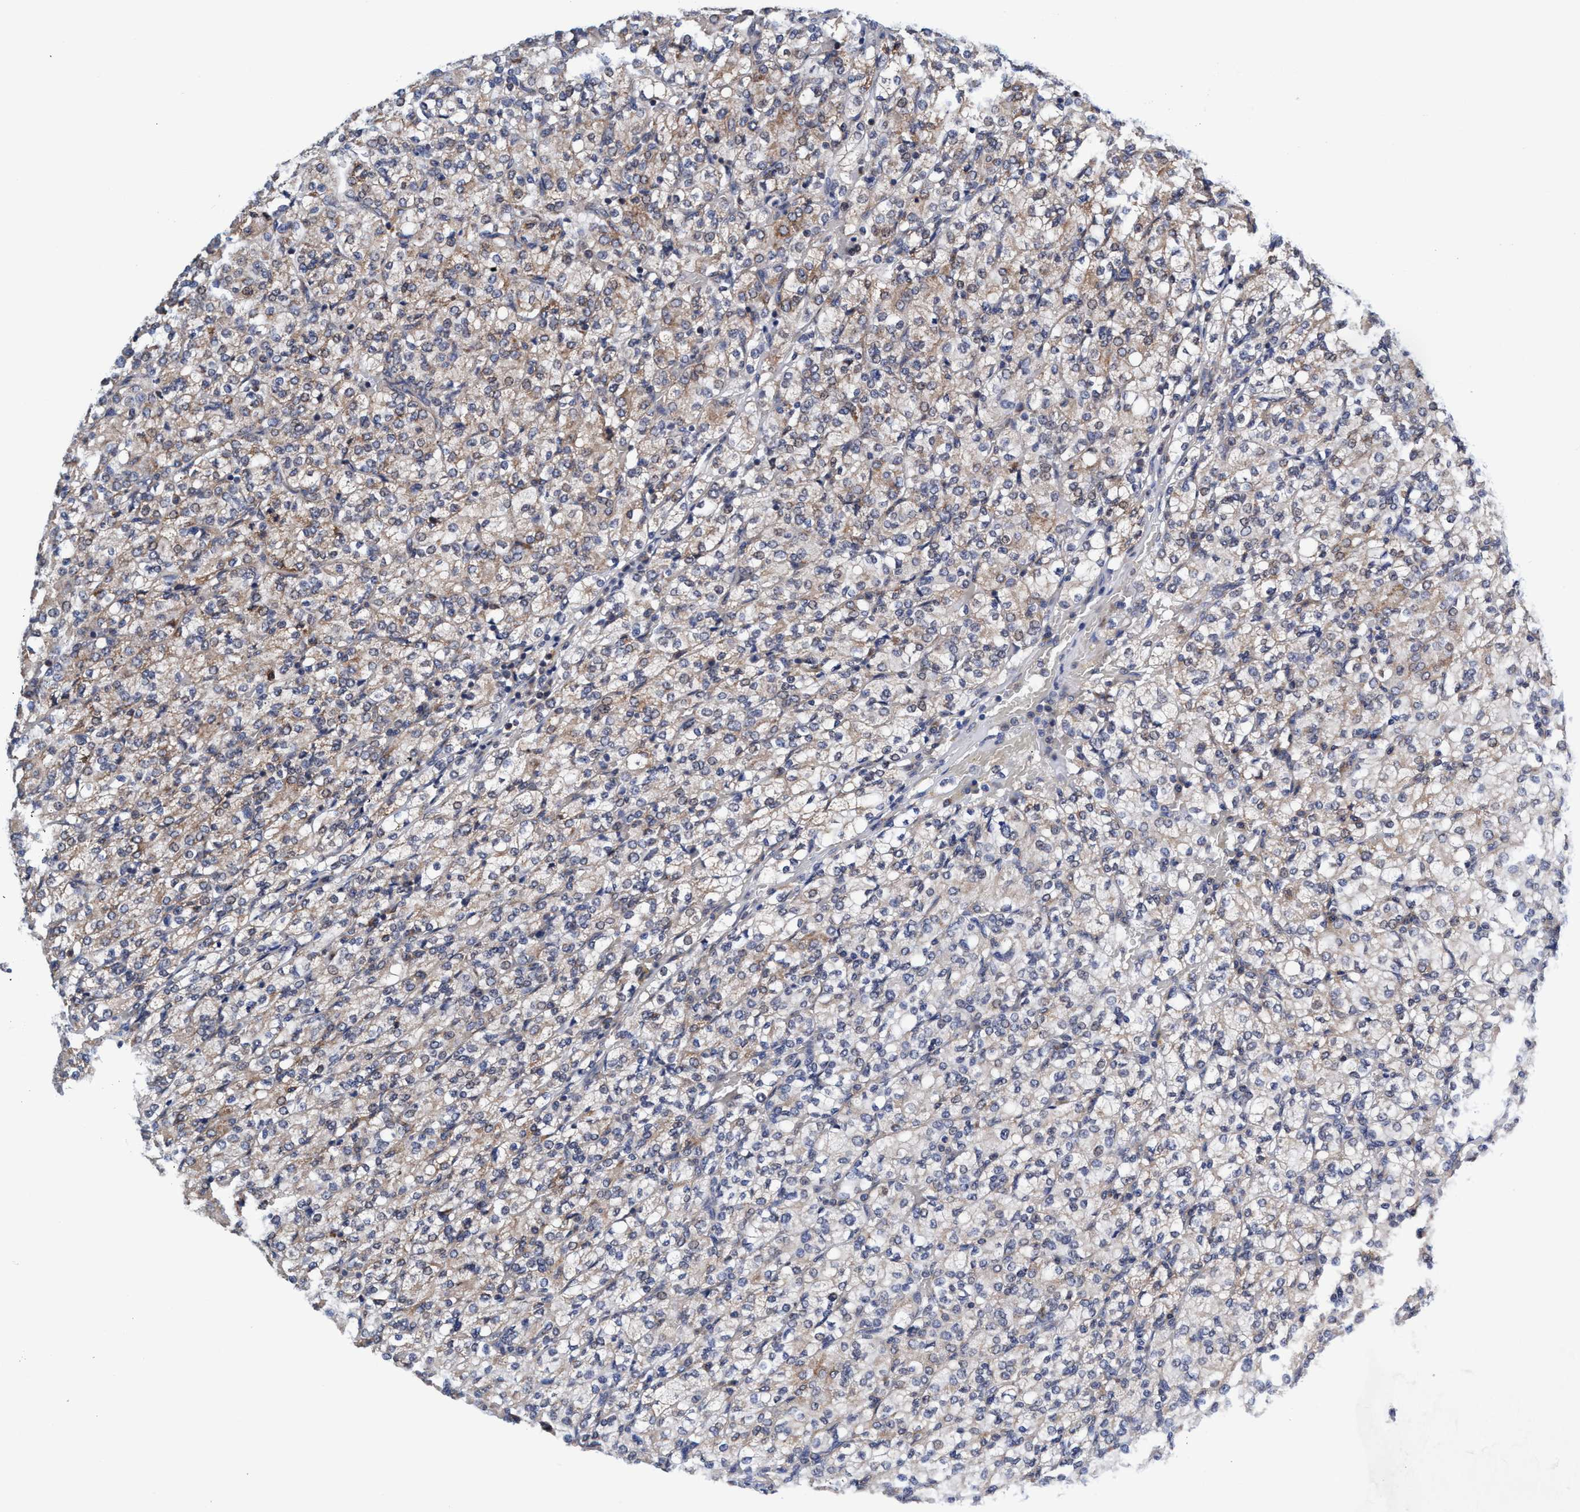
{"staining": {"intensity": "weak", "quantity": "25%-75%", "location": "cytoplasmic/membranous"}, "tissue": "renal cancer", "cell_type": "Tumor cells", "image_type": "cancer", "snomed": [{"axis": "morphology", "description": "Adenocarcinoma, NOS"}, {"axis": "topography", "description": "Kidney"}], "caption": "Renal cancer (adenocarcinoma) tissue demonstrates weak cytoplasmic/membranous expression in about 25%-75% of tumor cells", "gene": "AGAP2", "patient": {"sex": "male", "age": 77}}